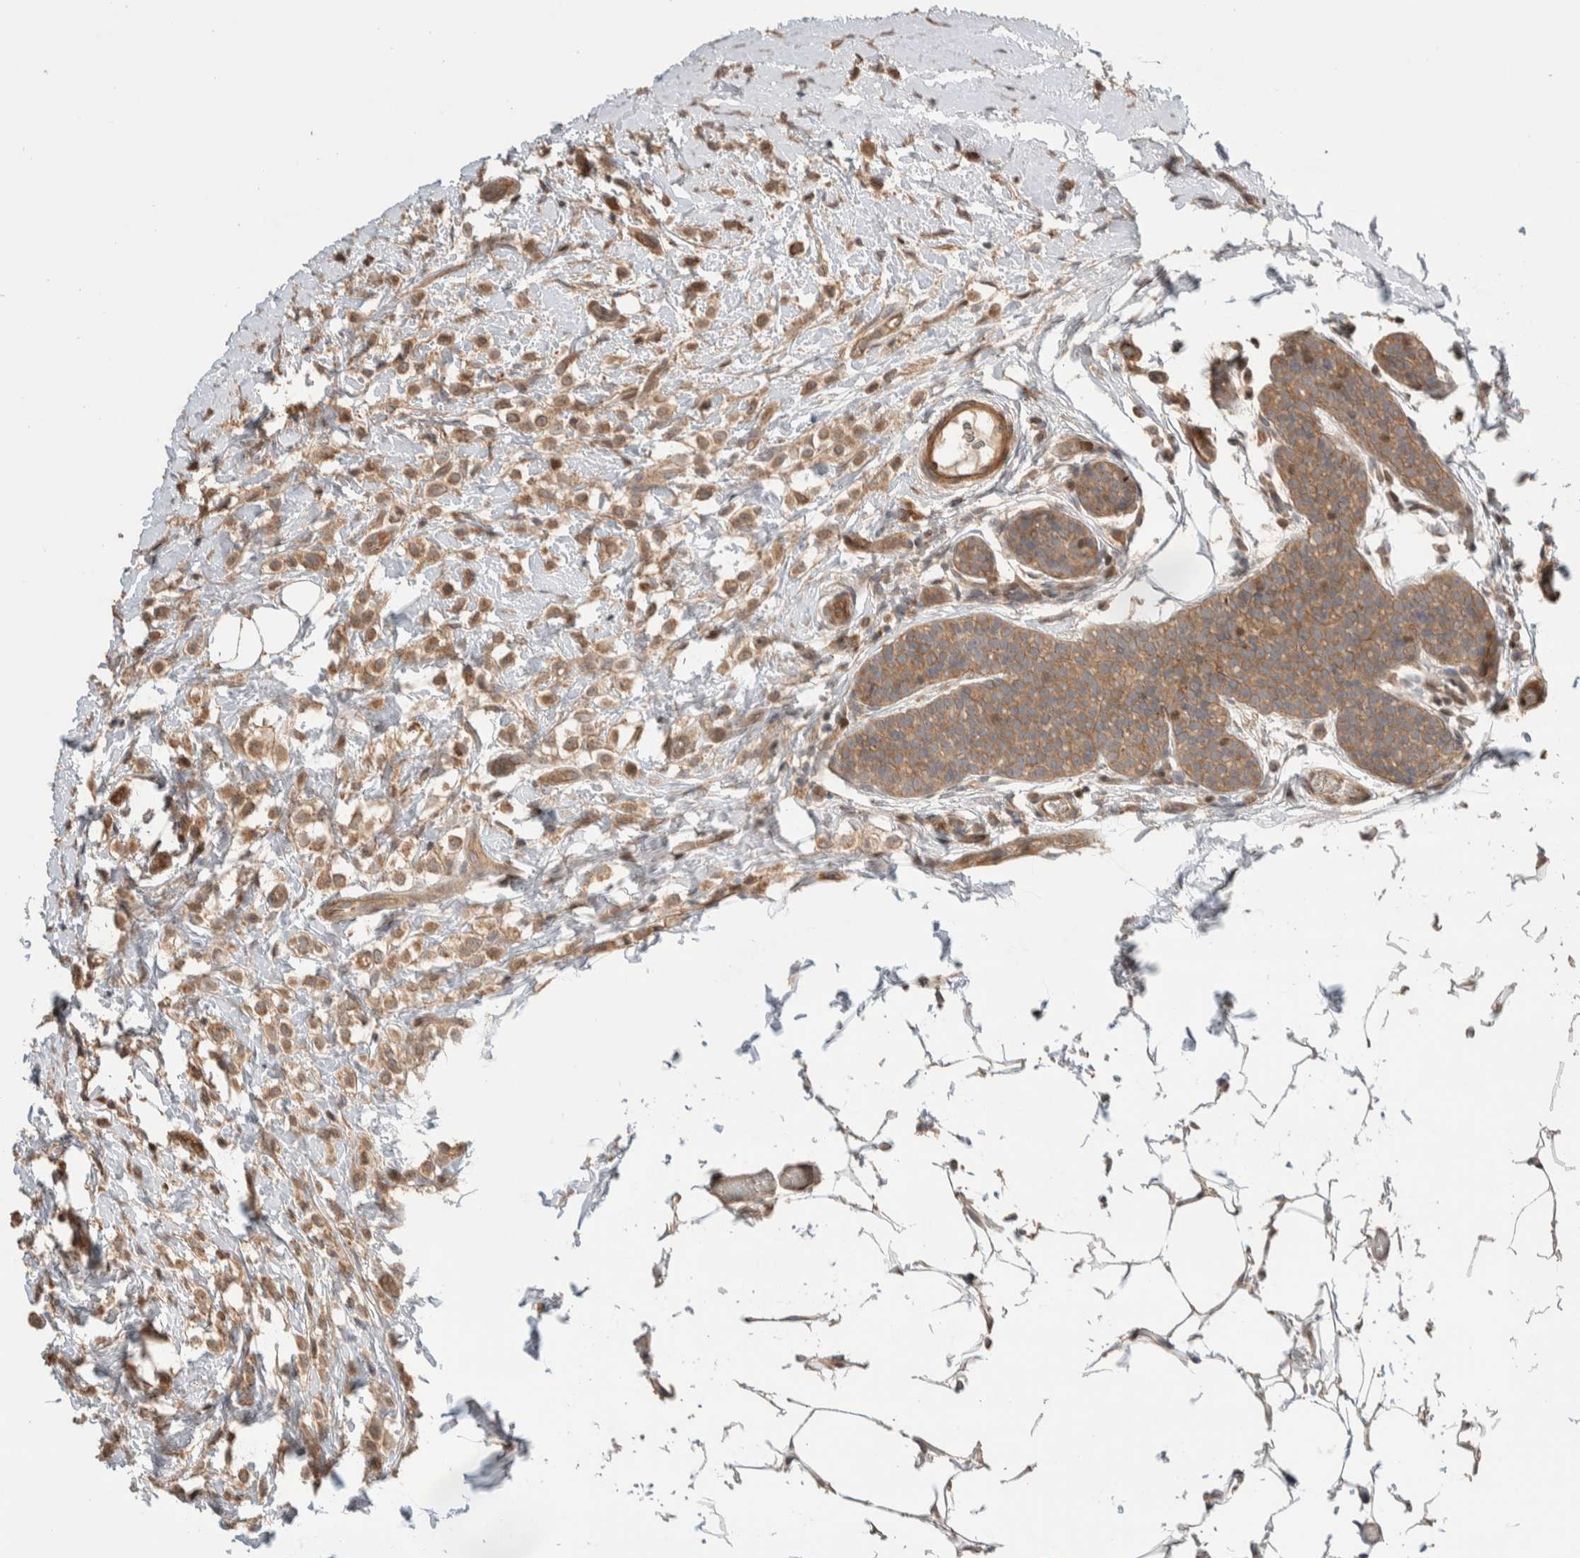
{"staining": {"intensity": "moderate", "quantity": ">75%", "location": "cytoplasmic/membranous"}, "tissue": "breast cancer", "cell_type": "Tumor cells", "image_type": "cancer", "snomed": [{"axis": "morphology", "description": "Lobular carcinoma"}, {"axis": "topography", "description": "Breast"}], "caption": "This is a histology image of immunohistochemistry (IHC) staining of lobular carcinoma (breast), which shows moderate staining in the cytoplasmic/membranous of tumor cells.", "gene": "ERC1", "patient": {"sex": "female", "age": 50}}